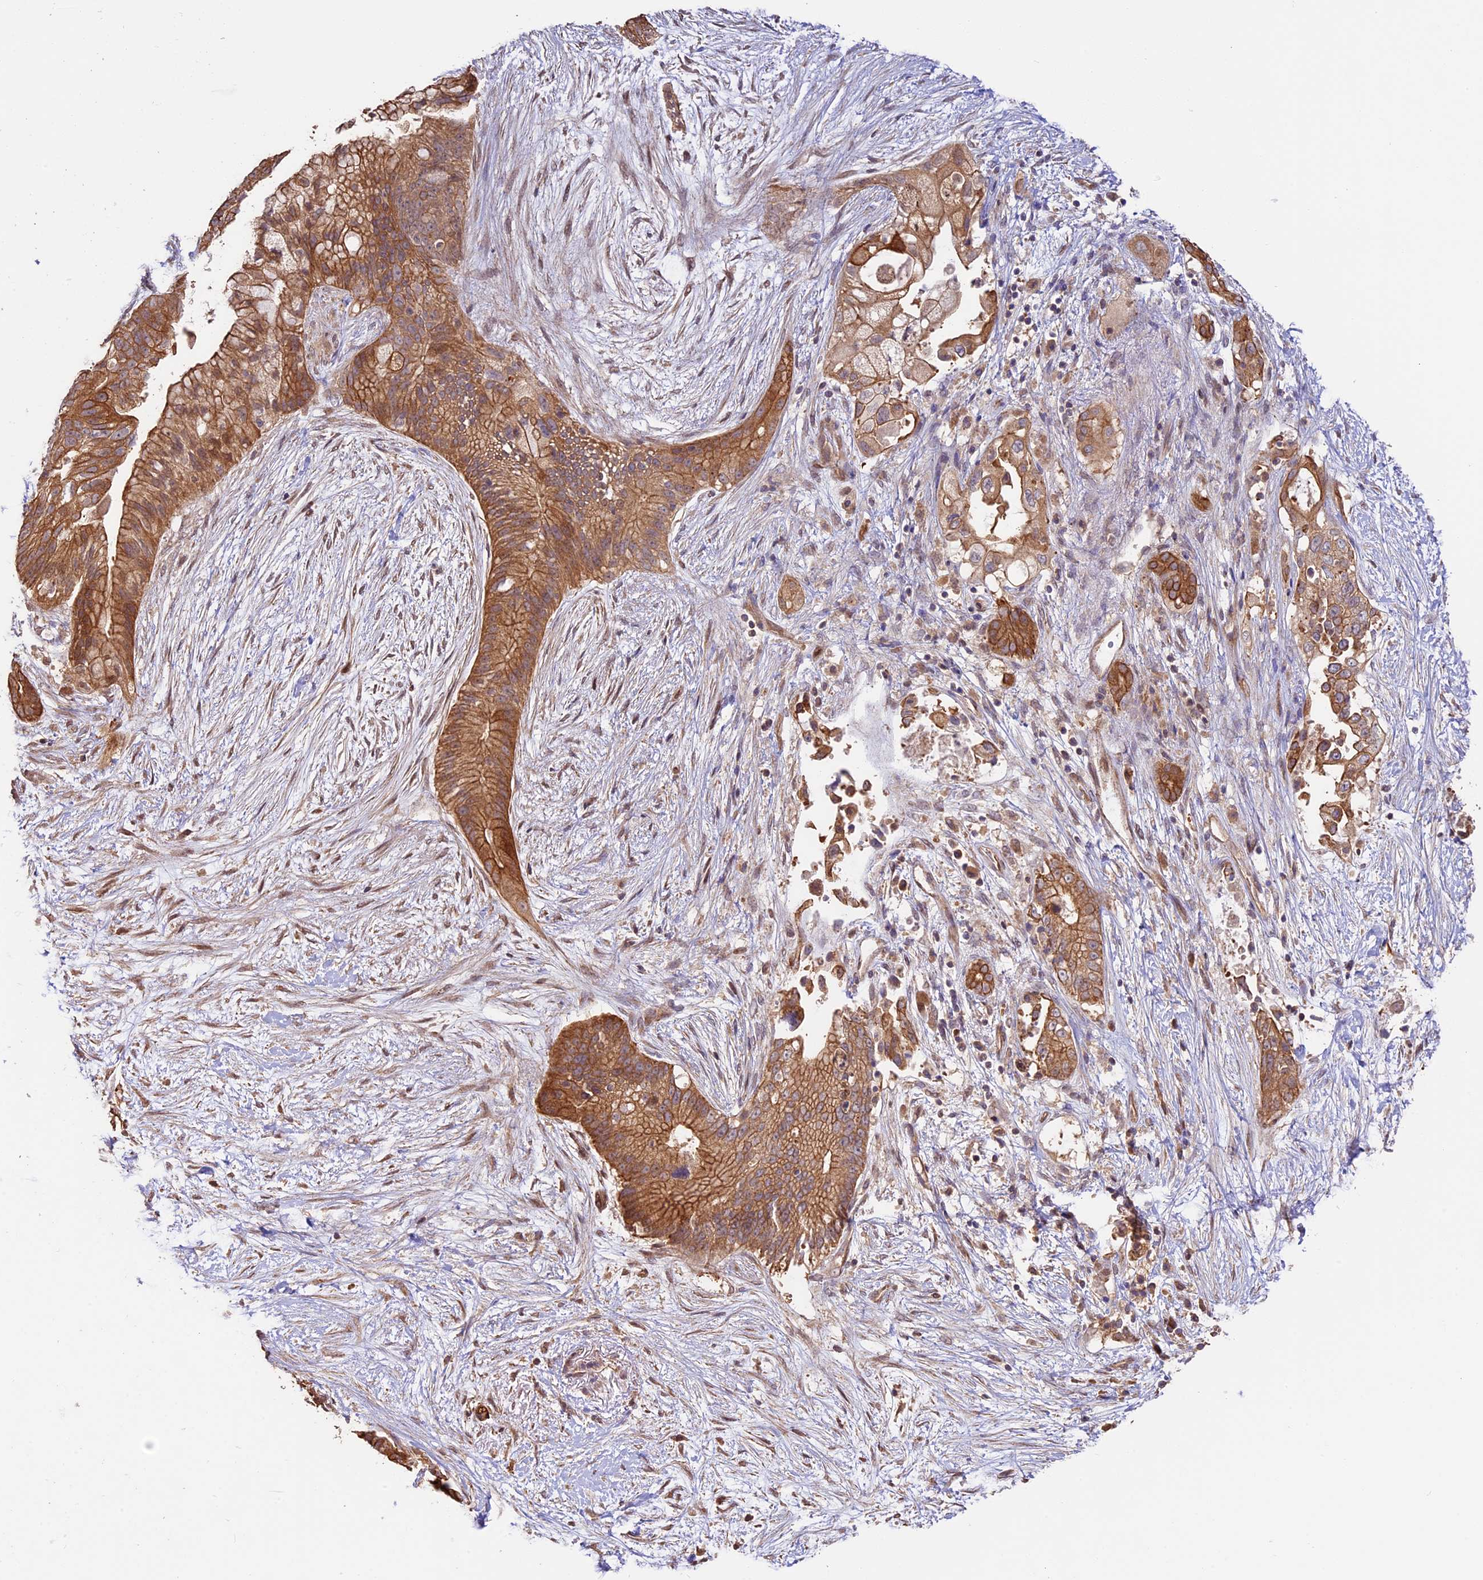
{"staining": {"intensity": "strong", "quantity": ">75%", "location": "cytoplasmic/membranous"}, "tissue": "pancreatic cancer", "cell_type": "Tumor cells", "image_type": "cancer", "snomed": [{"axis": "morphology", "description": "Adenocarcinoma, NOS"}, {"axis": "topography", "description": "Pancreas"}], "caption": "This is a micrograph of immunohistochemistry (IHC) staining of pancreatic adenocarcinoma, which shows strong expression in the cytoplasmic/membranous of tumor cells.", "gene": "BCAS4", "patient": {"sex": "male", "age": 53}}